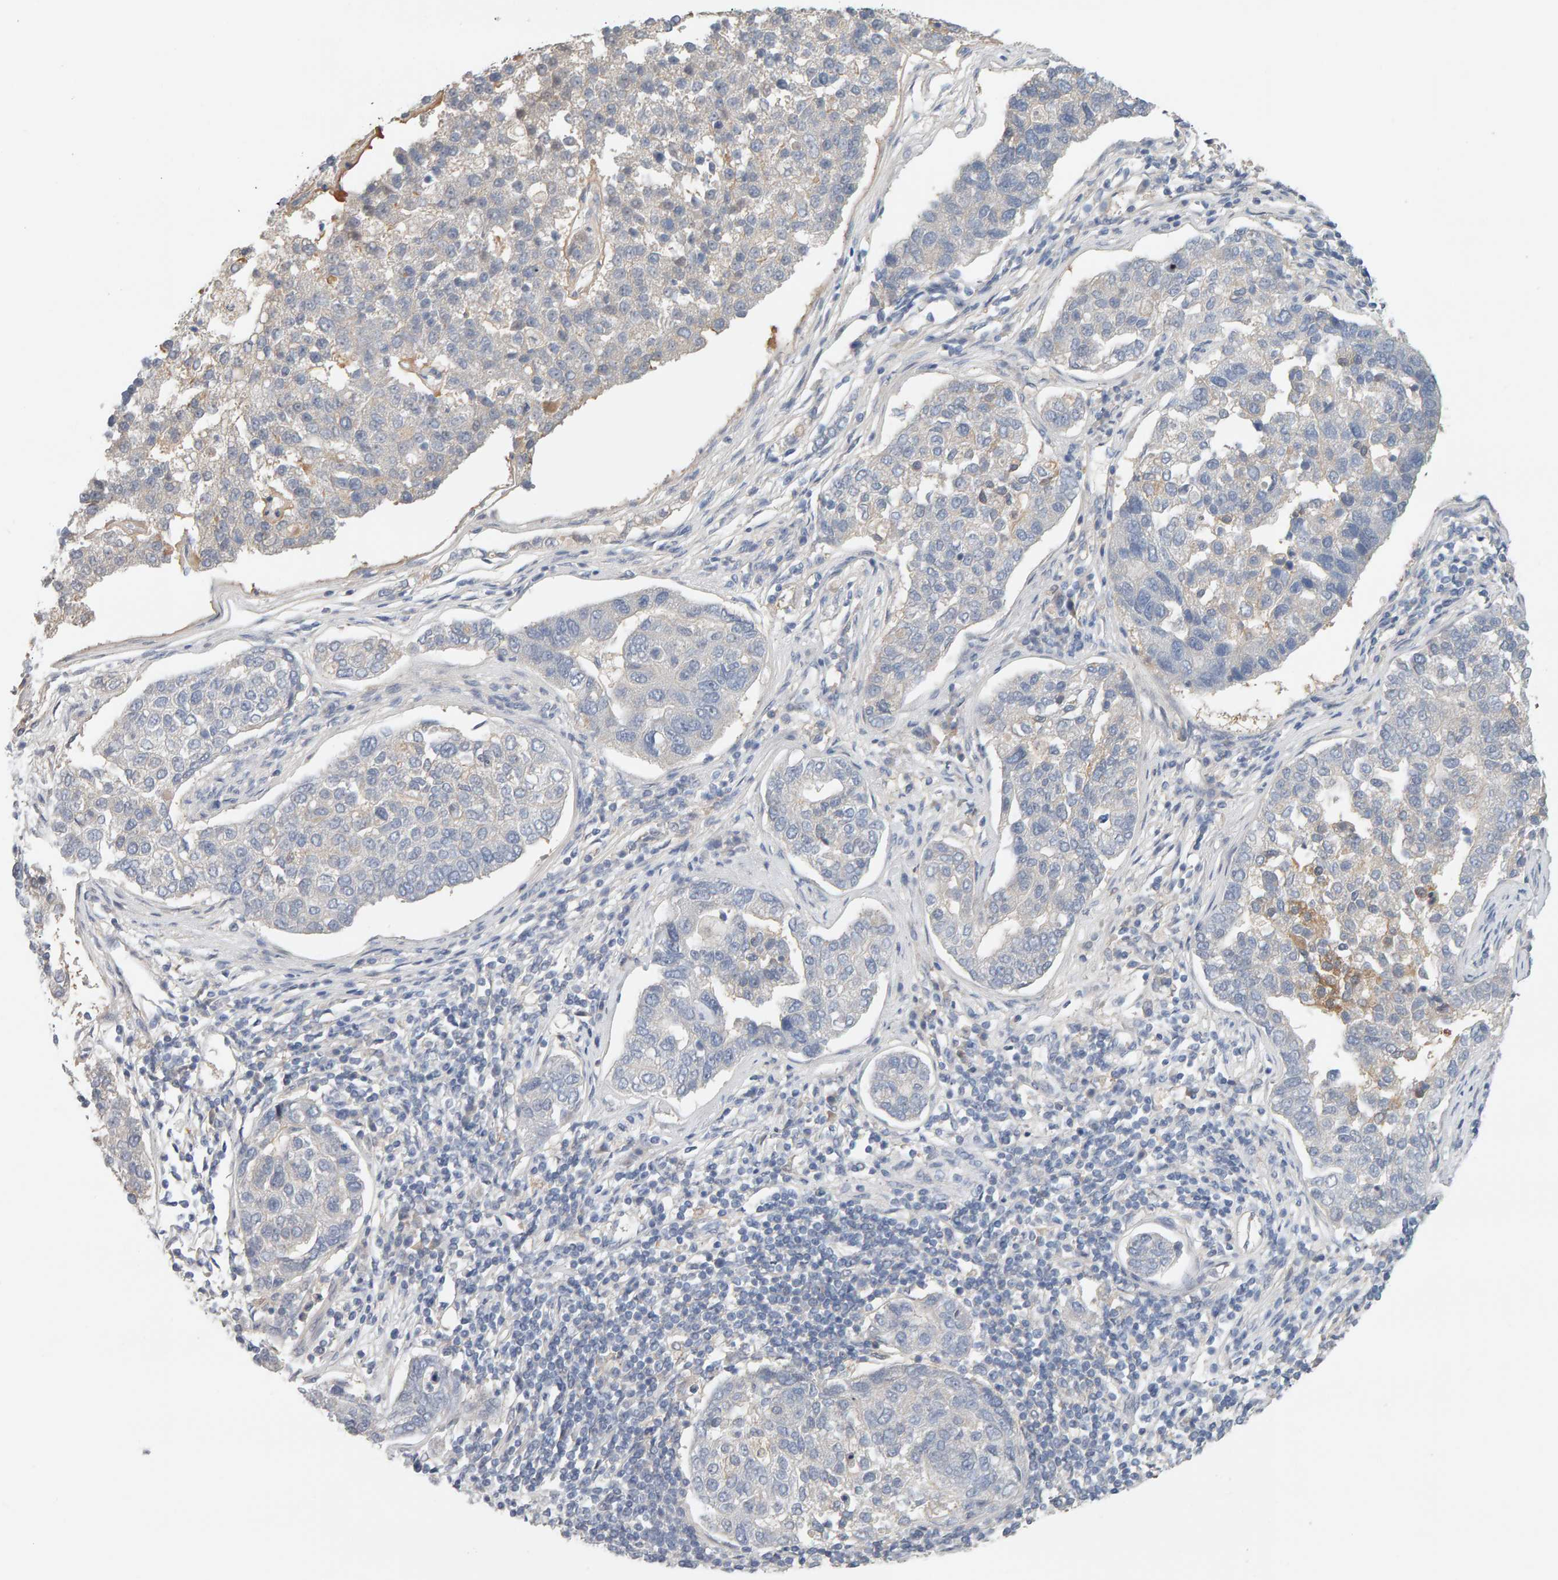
{"staining": {"intensity": "negative", "quantity": "none", "location": "none"}, "tissue": "pancreatic cancer", "cell_type": "Tumor cells", "image_type": "cancer", "snomed": [{"axis": "morphology", "description": "Adenocarcinoma, NOS"}, {"axis": "topography", "description": "Pancreas"}], "caption": "IHC image of neoplastic tissue: human pancreatic adenocarcinoma stained with DAB shows no significant protein expression in tumor cells.", "gene": "GFUS", "patient": {"sex": "female", "age": 61}}